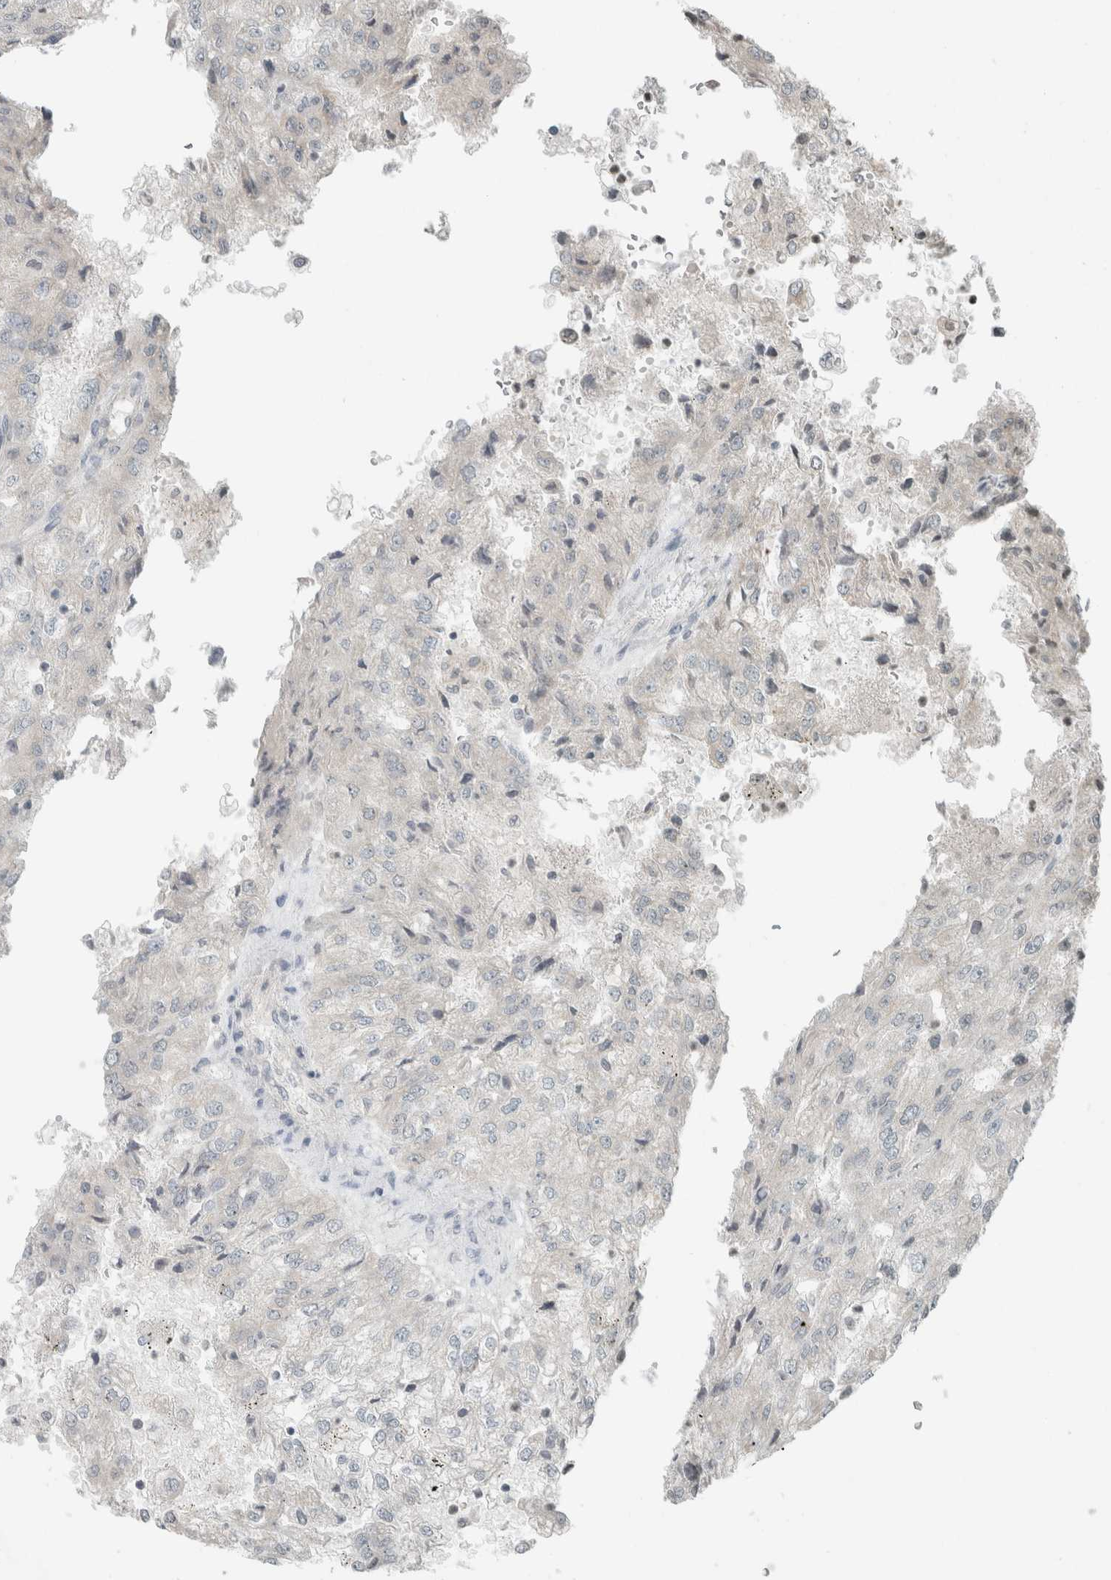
{"staining": {"intensity": "negative", "quantity": "none", "location": "none"}, "tissue": "renal cancer", "cell_type": "Tumor cells", "image_type": "cancer", "snomed": [{"axis": "morphology", "description": "Adenocarcinoma, NOS"}, {"axis": "topography", "description": "Kidney"}], "caption": "Immunohistochemistry image of adenocarcinoma (renal) stained for a protein (brown), which displays no staining in tumor cells.", "gene": "TRIT1", "patient": {"sex": "female", "age": 54}}